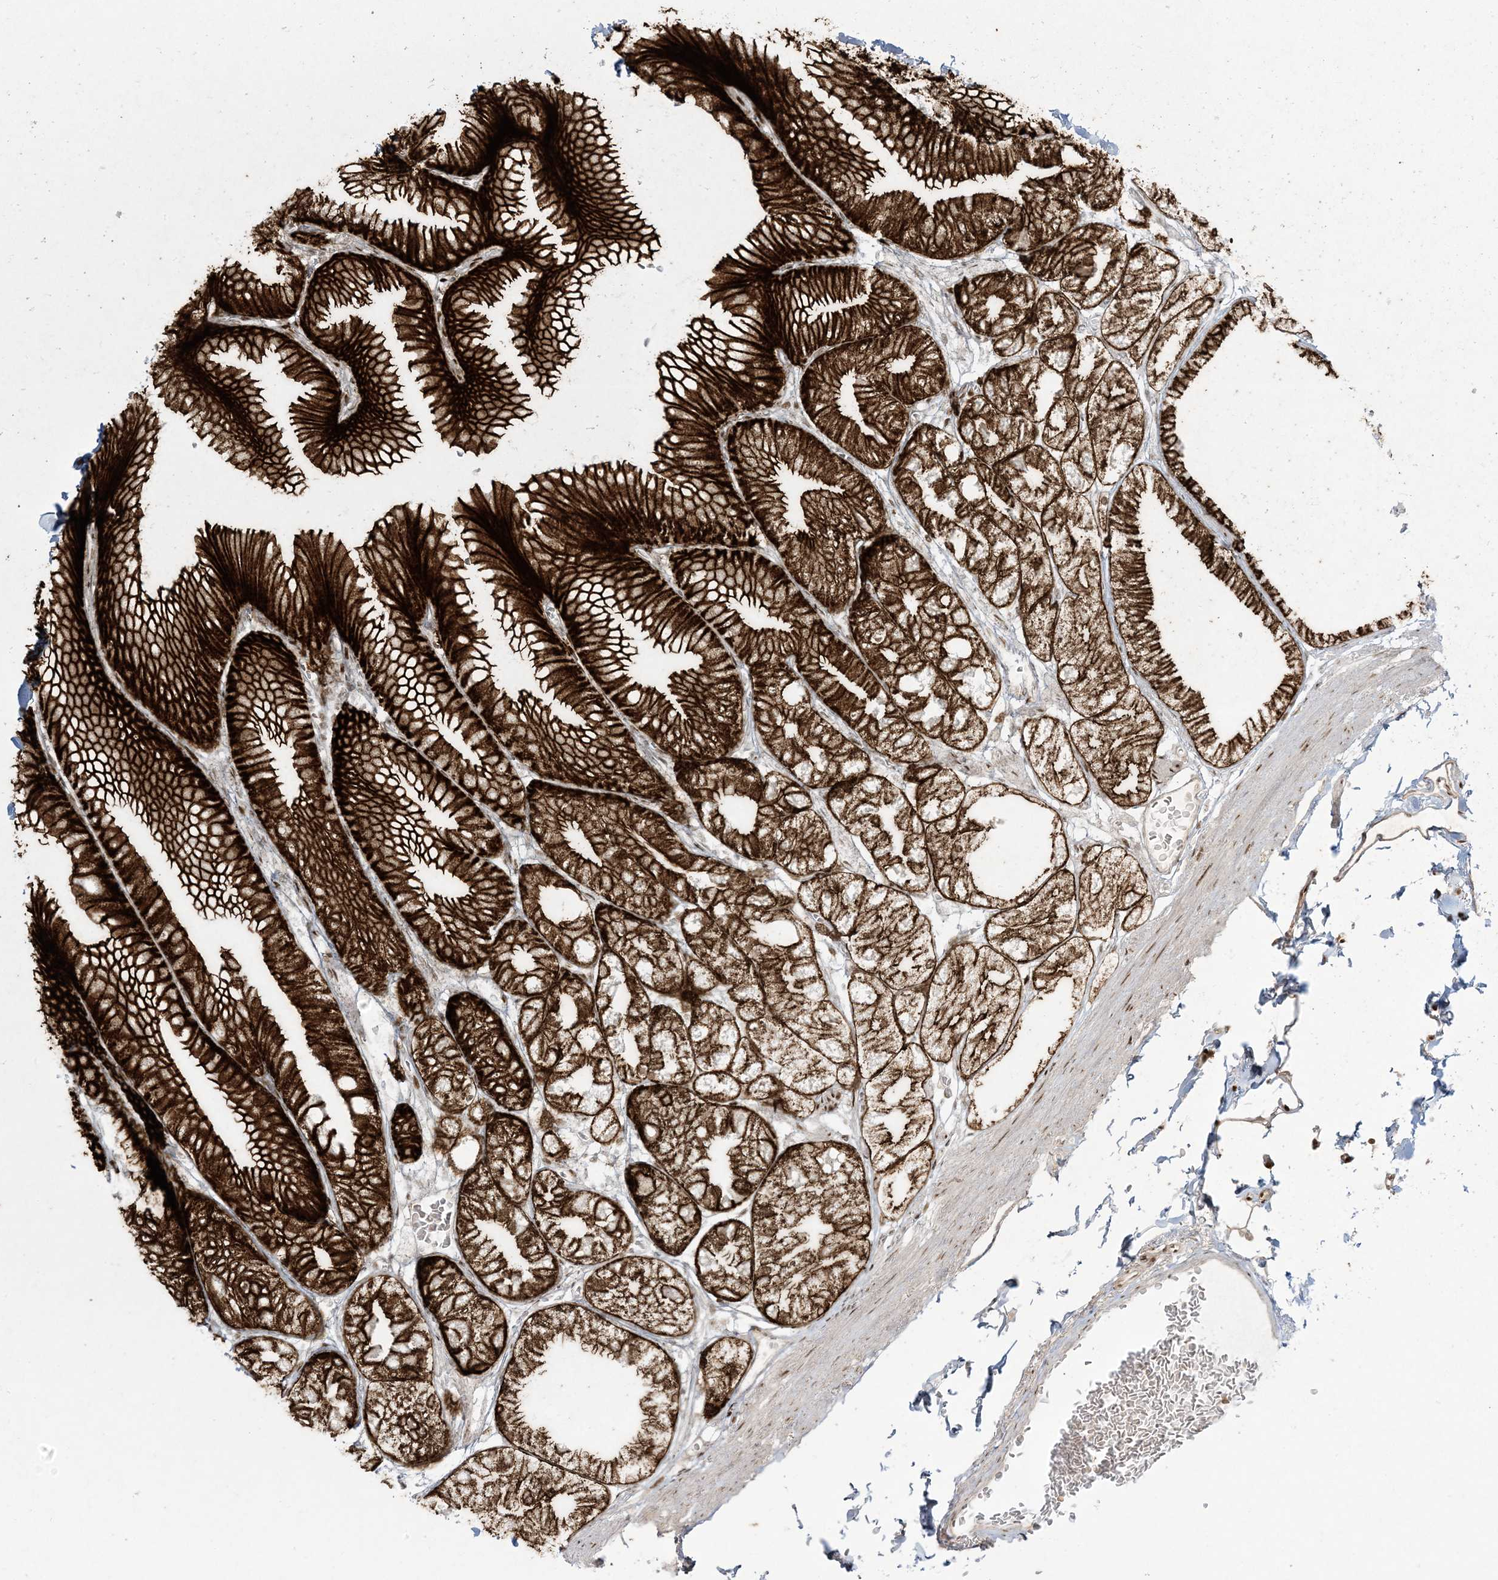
{"staining": {"intensity": "strong", "quantity": ">75%", "location": "cytoplasmic/membranous"}, "tissue": "stomach", "cell_type": "Glandular cells", "image_type": "normal", "snomed": [{"axis": "morphology", "description": "Normal tissue, NOS"}, {"axis": "topography", "description": "Stomach, lower"}], "caption": "The image displays a brown stain indicating the presence of a protein in the cytoplasmic/membranous of glandular cells in stomach. The staining was performed using DAB (3,3'-diaminobenzidine) to visualize the protein expression in brown, while the nuclei were stained in blue with hematoxylin (Magnification: 20x).", "gene": "RBM10", "patient": {"sex": "male", "age": 71}}